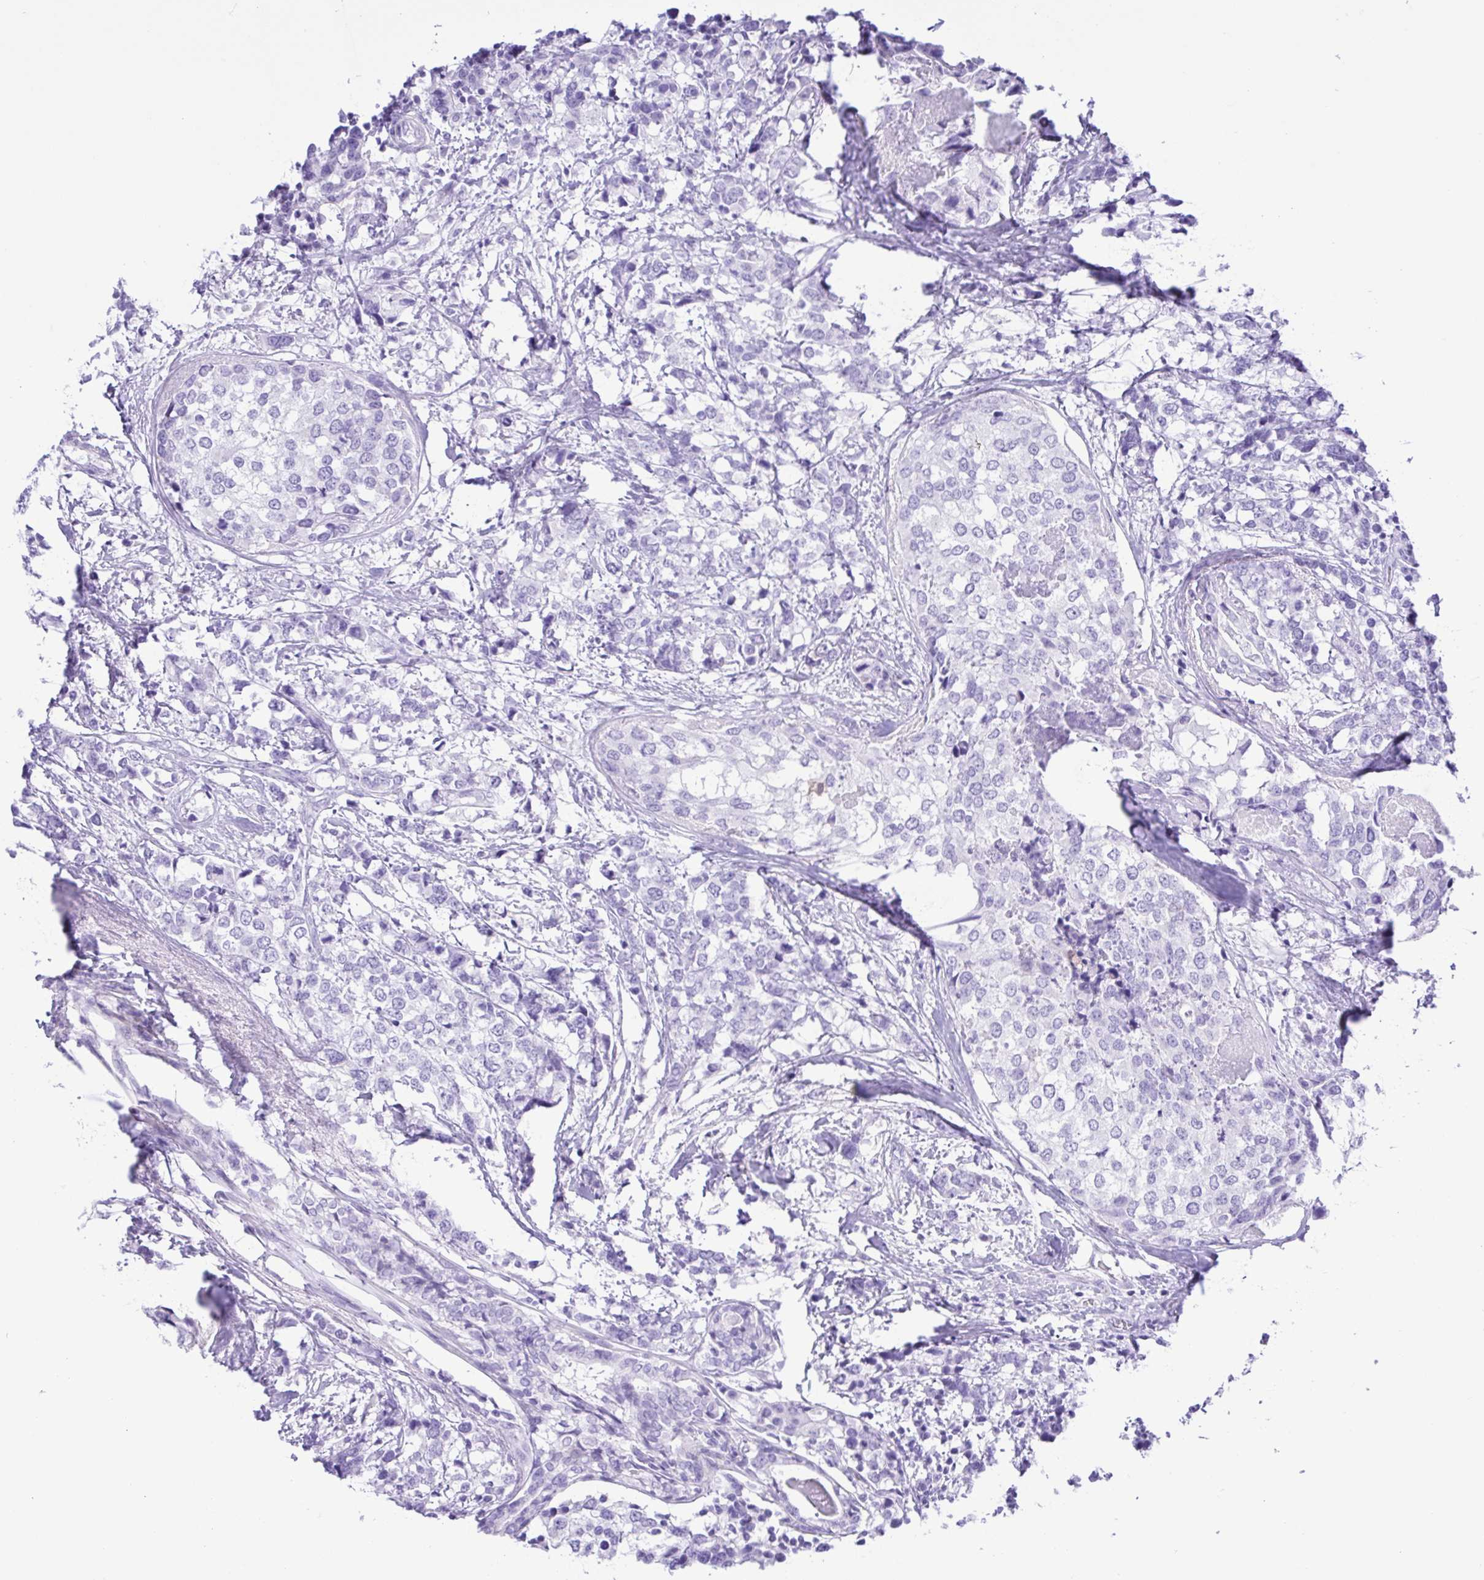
{"staining": {"intensity": "negative", "quantity": "none", "location": "none"}, "tissue": "breast cancer", "cell_type": "Tumor cells", "image_type": "cancer", "snomed": [{"axis": "morphology", "description": "Lobular carcinoma"}, {"axis": "topography", "description": "Breast"}], "caption": "The micrograph demonstrates no staining of tumor cells in breast lobular carcinoma.", "gene": "CASP14", "patient": {"sex": "female", "age": 59}}